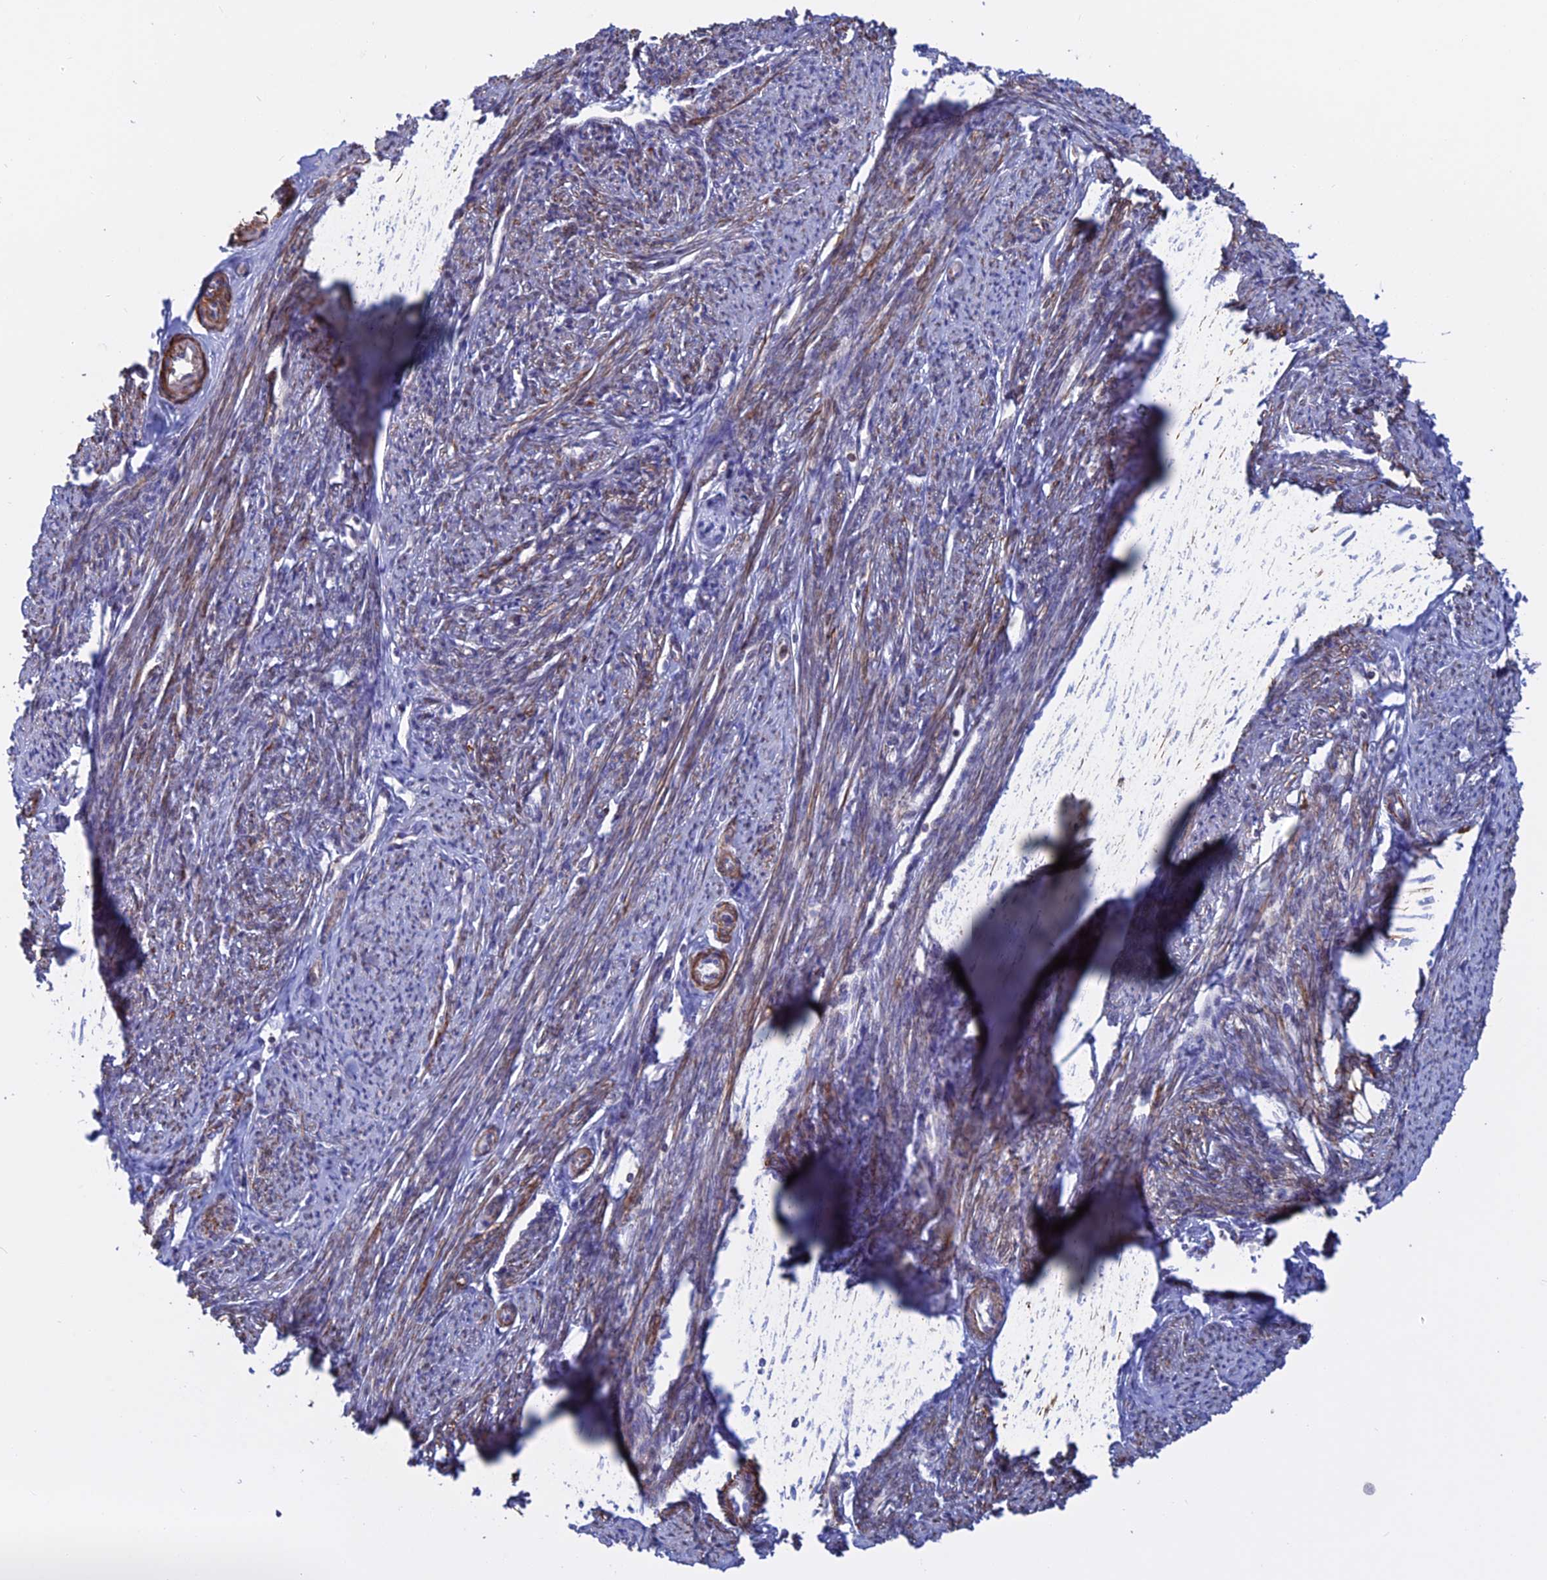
{"staining": {"intensity": "strong", "quantity": "25%-75%", "location": "cytoplasmic/membranous"}, "tissue": "smooth muscle", "cell_type": "Smooth muscle cells", "image_type": "normal", "snomed": [{"axis": "morphology", "description": "Normal tissue, NOS"}, {"axis": "topography", "description": "Smooth muscle"}, {"axis": "topography", "description": "Uterus"}], "caption": "DAB (3,3'-diaminobenzidine) immunohistochemical staining of normal human smooth muscle exhibits strong cytoplasmic/membranous protein positivity in about 25%-75% of smooth muscle cells.", "gene": "LYPD5", "patient": {"sex": "female", "age": 59}}